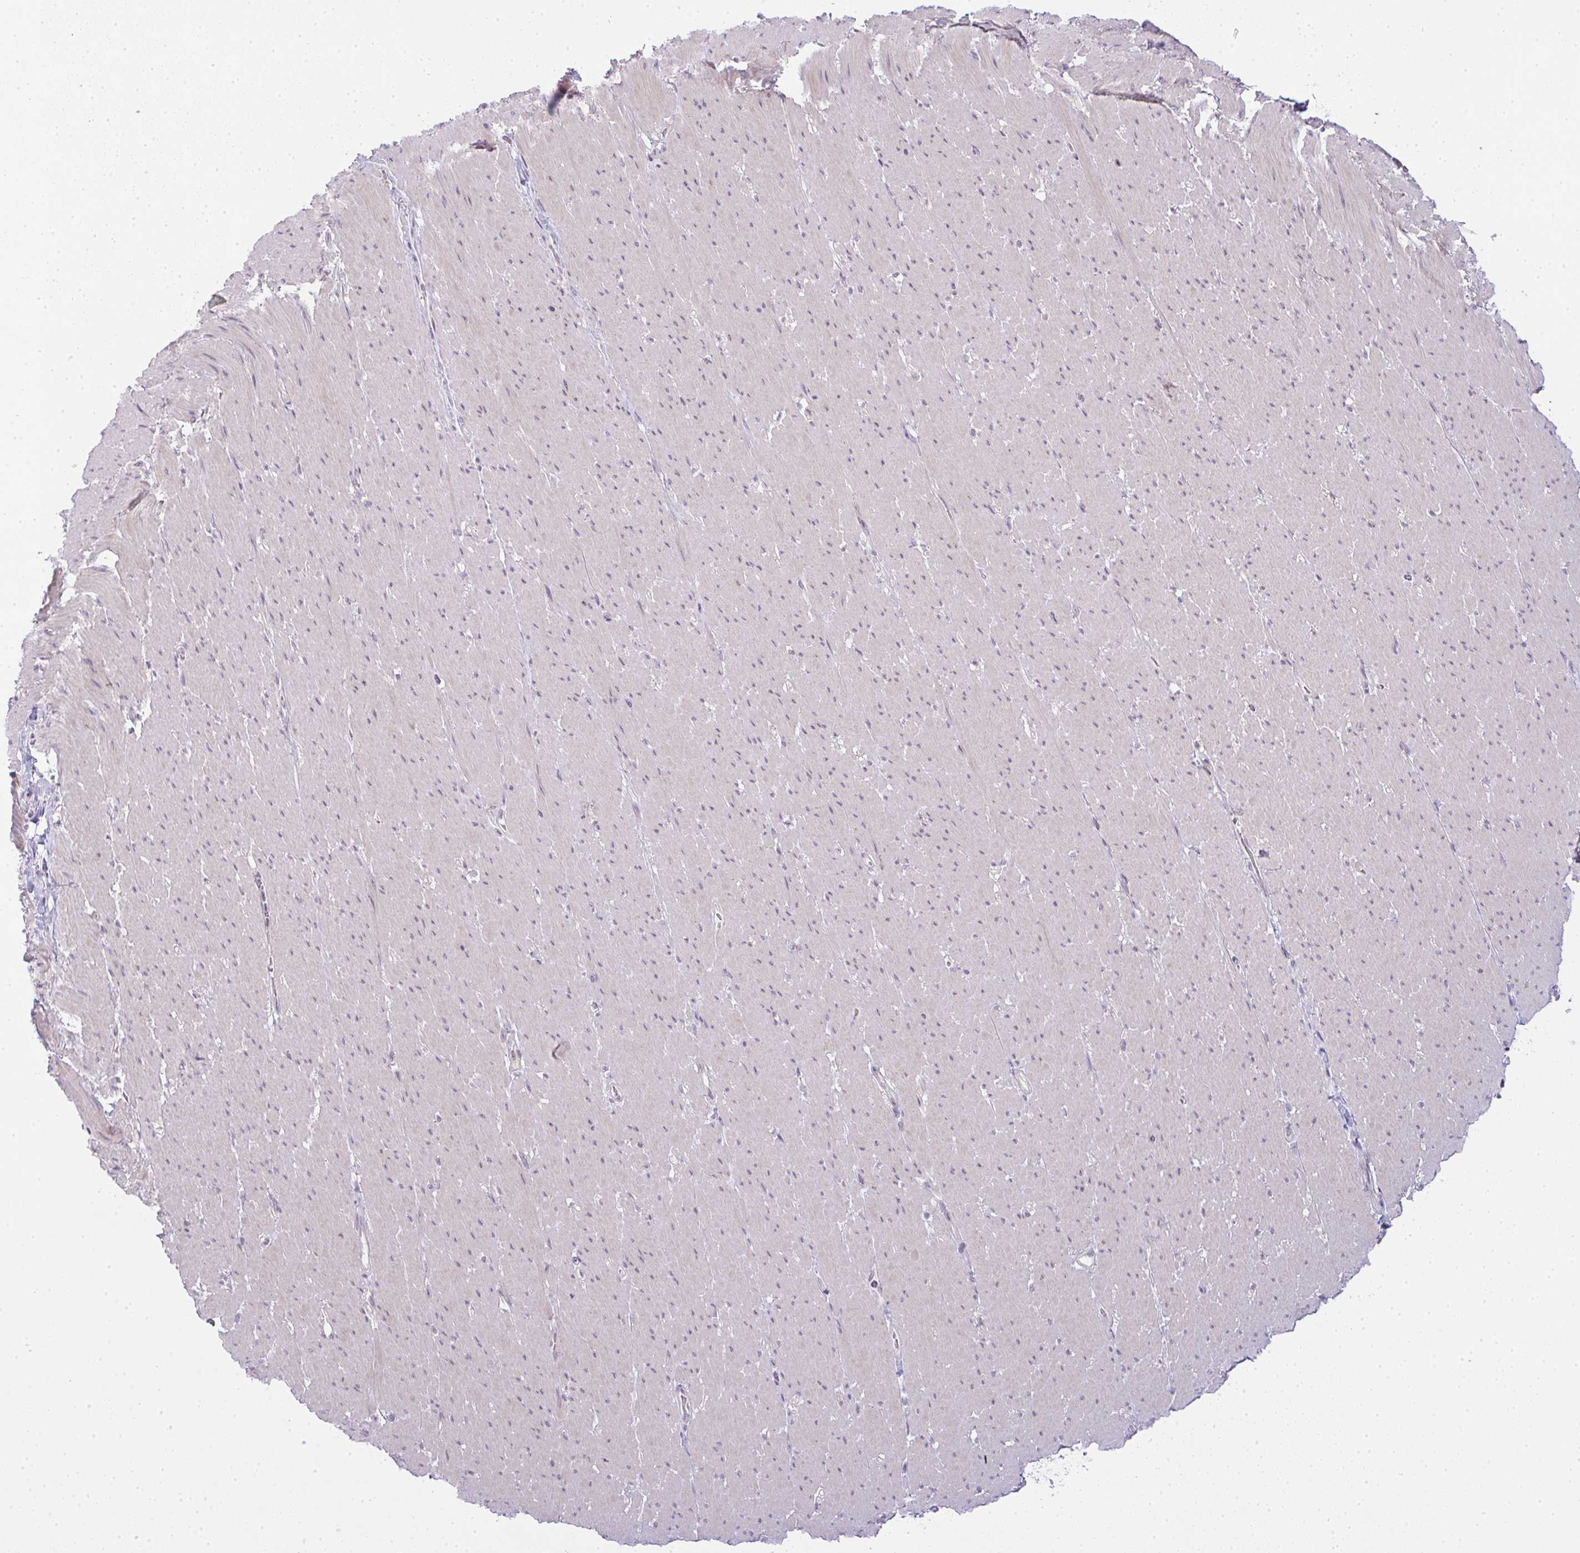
{"staining": {"intensity": "negative", "quantity": "none", "location": "none"}, "tissue": "smooth muscle", "cell_type": "Smooth muscle cells", "image_type": "normal", "snomed": [{"axis": "morphology", "description": "Normal tissue, NOS"}, {"axis": "topography", "description": "Smooth muscle"}, {"axis": "topography", "description": "Rectum"}], "caption": "Image shows no protein expression in smooth muscle cells of benign smooth muscle.", "gene": "CSE1L", "patient": {"sex": "male", "age": 53}}